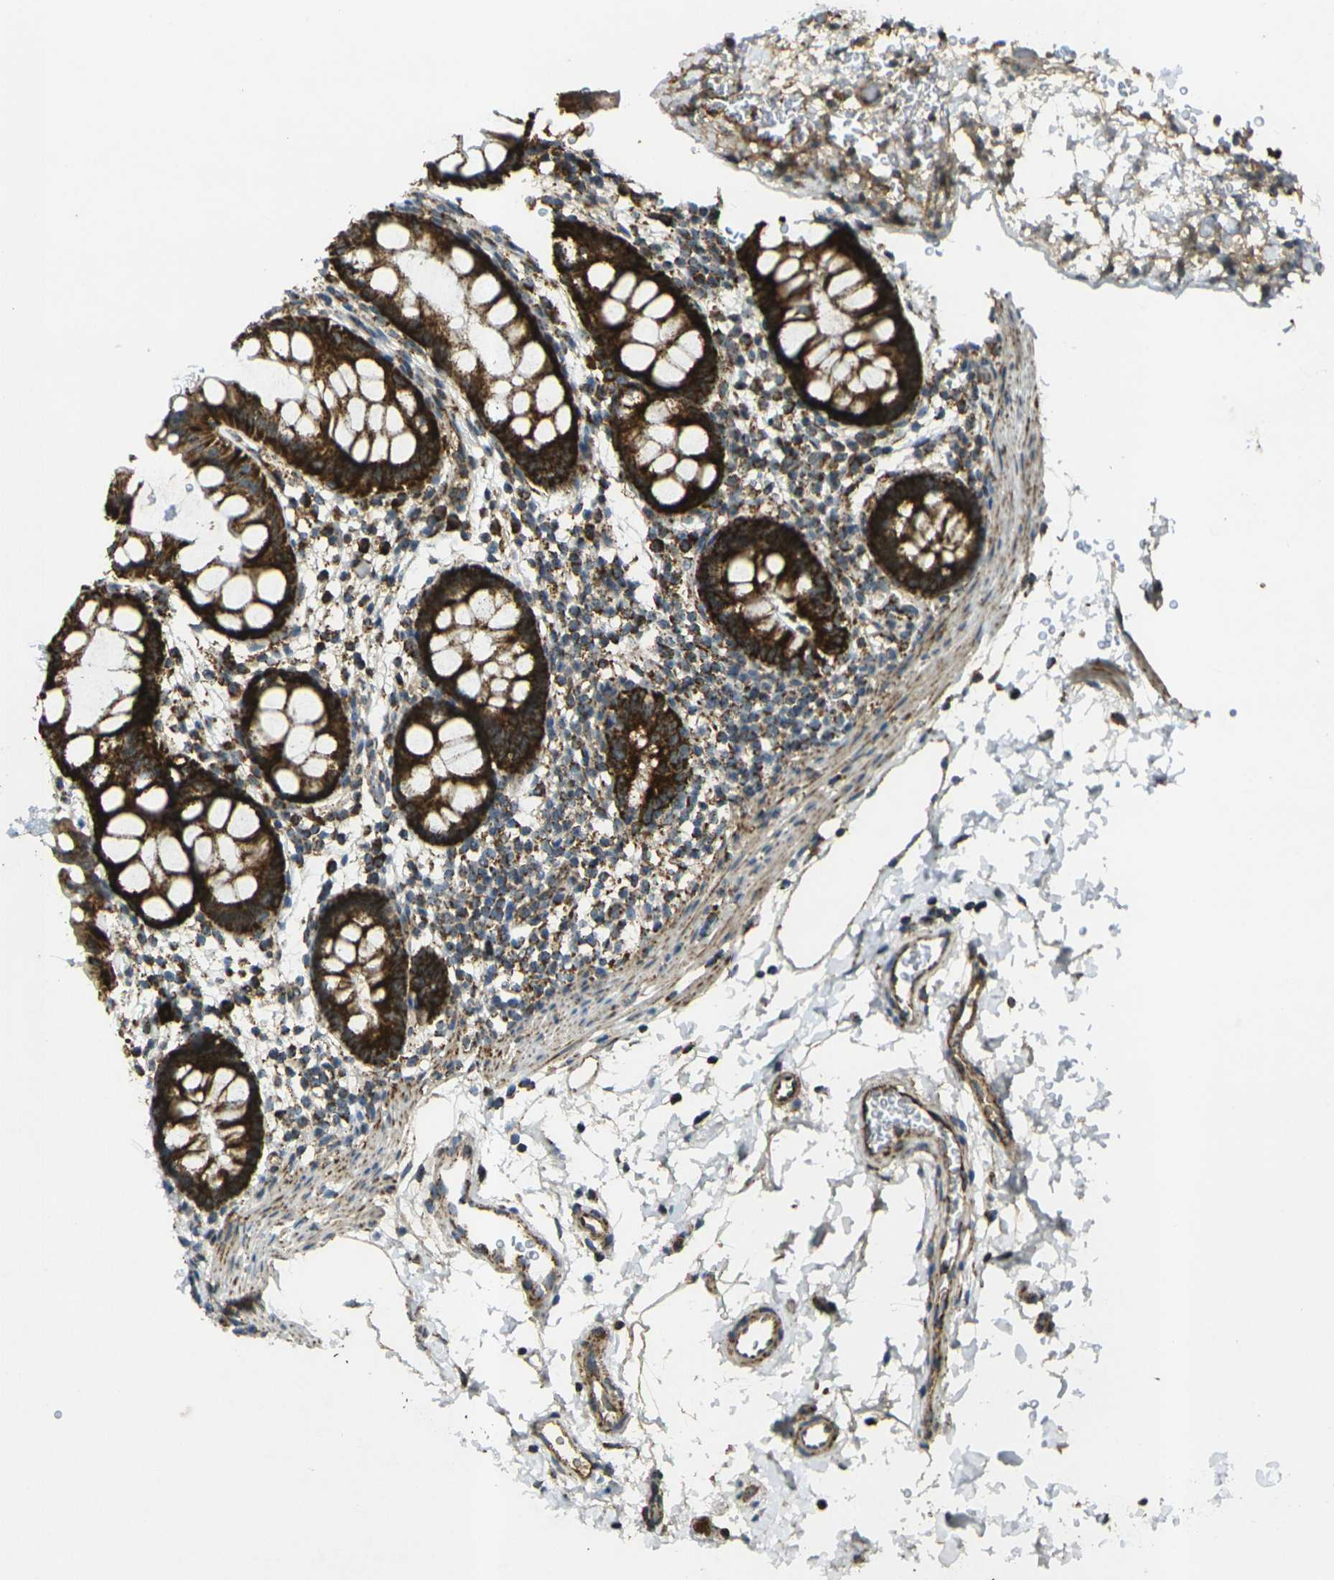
{"staining": {"intensity": "strong", "quantity": ">75%", "location": "cytoplasmic/membranous"}, "tissue": "rectum", "cell_type": "Glandular cells", "image_type": "normal", "snomed": [{"axis": "morphology", "description": "Normal tissue, NOS"}, {"axis": "topography", "description": "Rectum"}], "caption": "Strong cytoplasmic/membranous staining for a protein is present in approximately >75% of glandular cells of normal rectum using immunohistochemistry (IHC).", "gene": "IGF1R", "patient": {"sex": "female", "age": 24}}